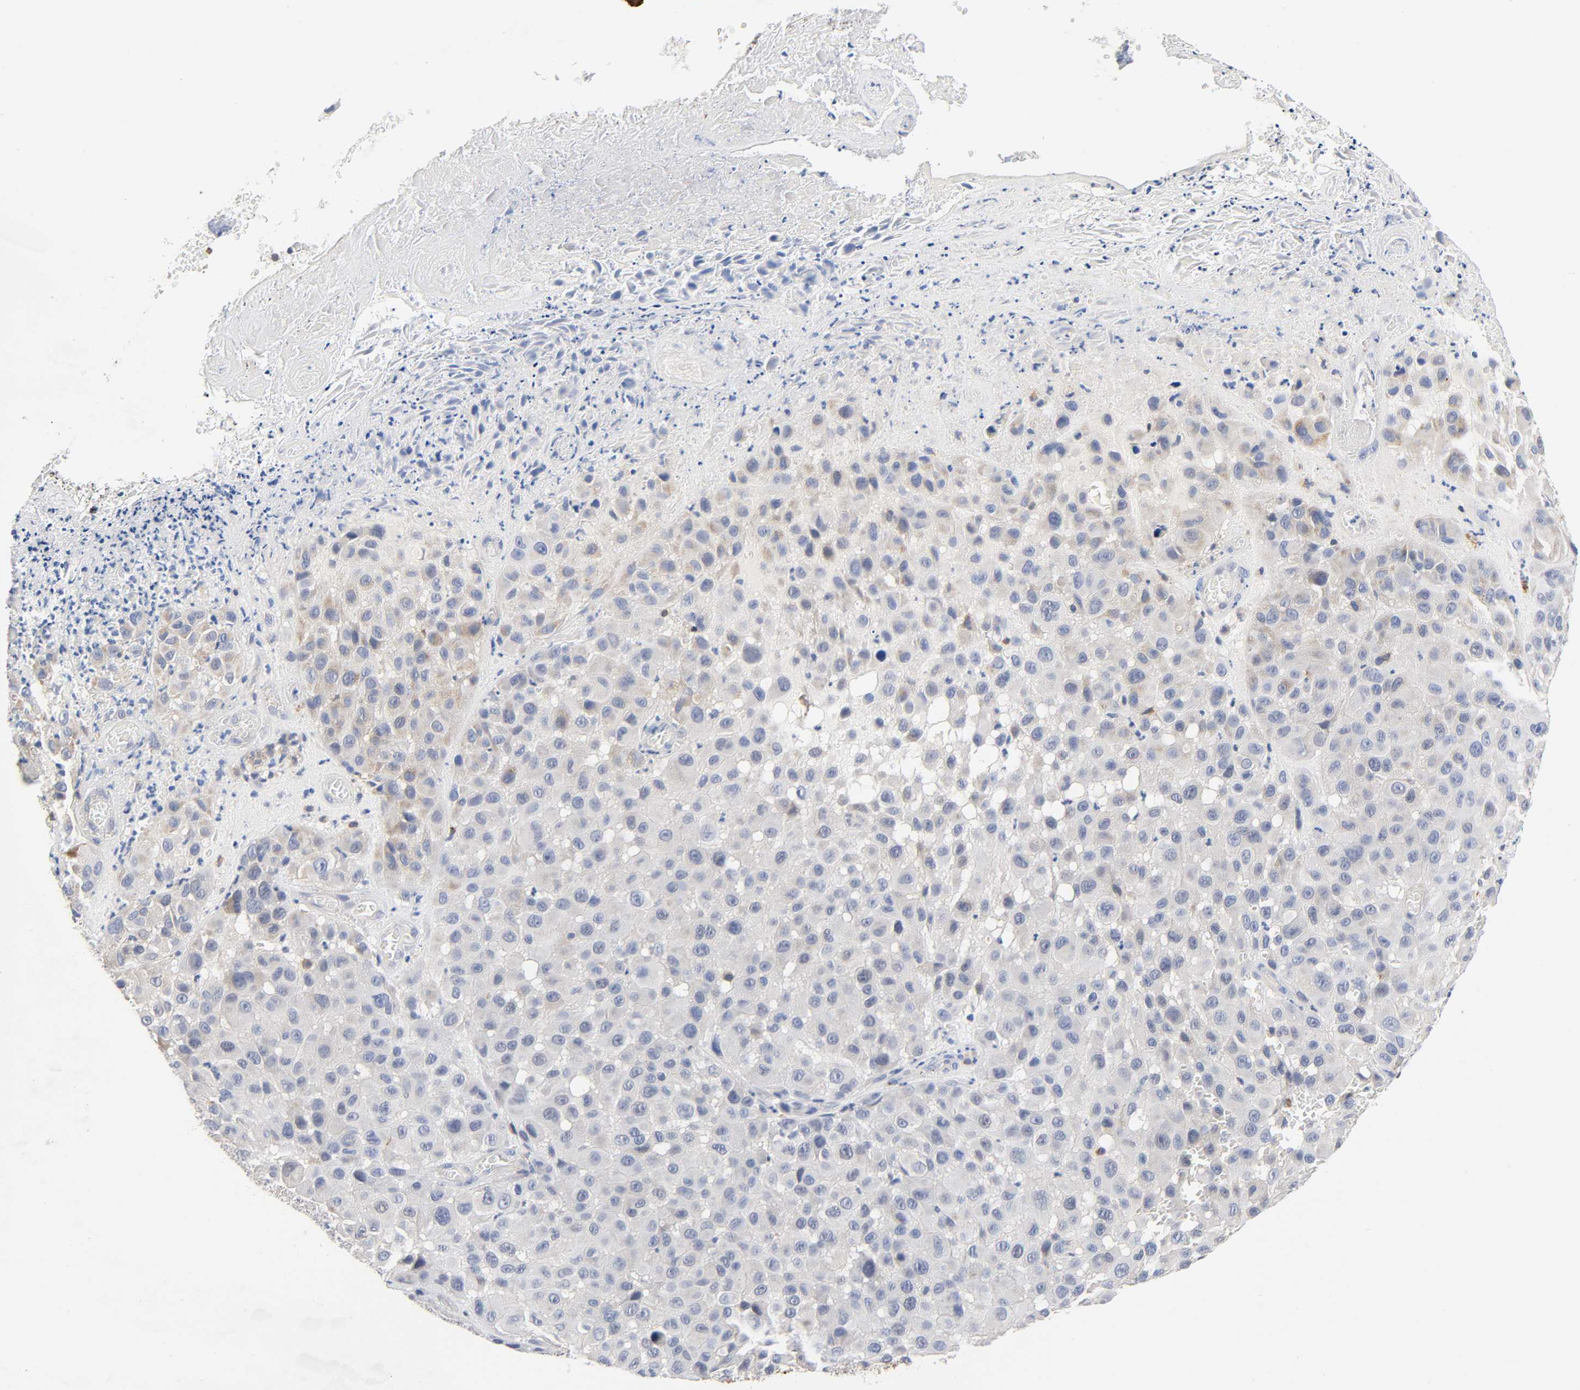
{"staining": {"intensity": "negative", "quantity": "none", "location": "none"}, "tissue": "melanoma", "cell_type": "Tumor cells", "image_type": "cancer", "snomed": [{"axis": "morphology", "description": "Malignant melanoma, NOS"}, {"axis": "topography", "description": "Skin"}], "caption": "Micrograph shows no protein staining in tumor cells of melanoma tissue.", "gene": "UCKL1", "patient": {"sex": "female", "age": 21}}